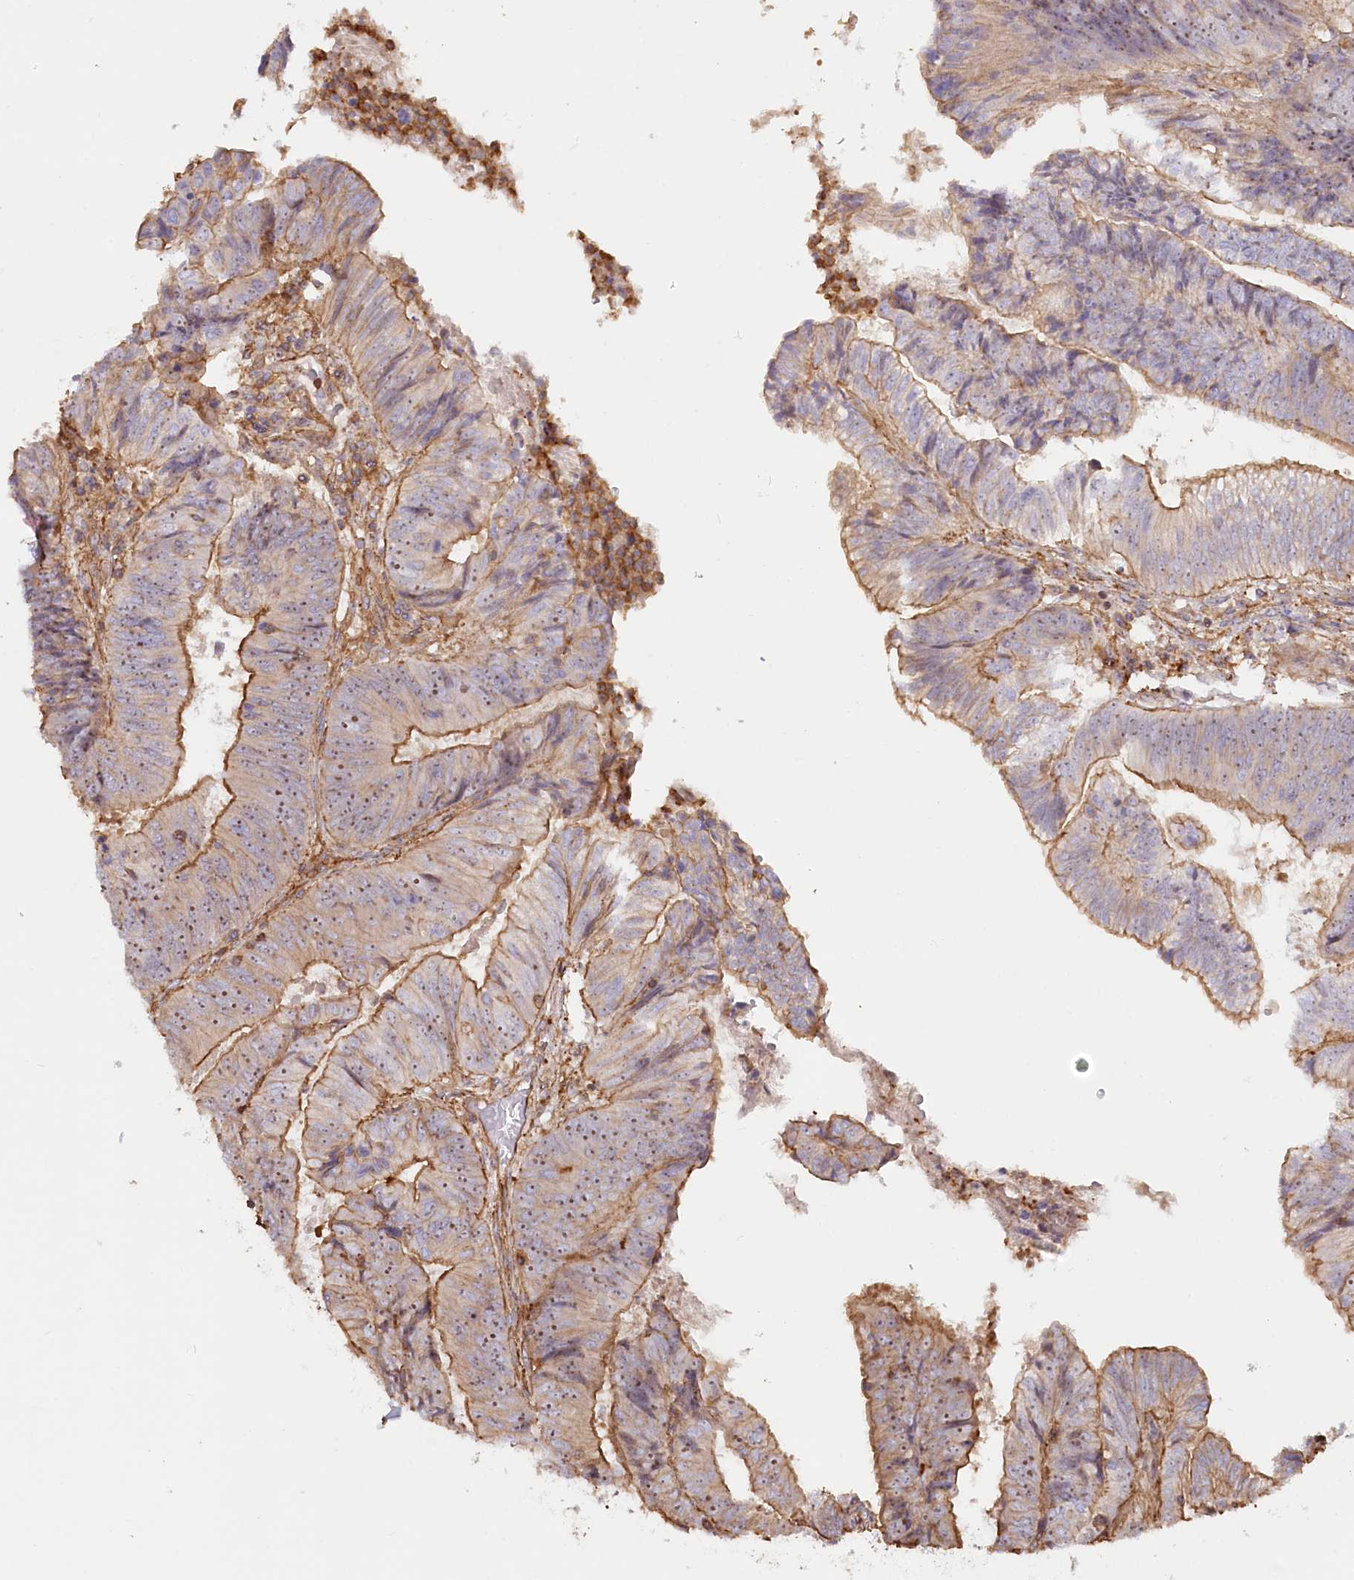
{"staining": {"intensity": "moderate", "quantity": "<25%", "location": "cytoplasmic/membranous,nuclear"}, "tissue": "colorectal cancer", "cell_type": "Tumor cells", "image_type": "cancer", "snomed": [{"axis": "morphology", "description": "Adenocarcinoma, NOS"}, {"axis": "topography", "description": "Colon"}], "caption": "Immunohistochemistry (IHC) of human colorectal adenocarcinoma demonstrates low levels of moderate cytoplasmic/membranous and nuclear expression in about <25% of tumor cells.", "gene": "WDR36", "patient": {"sex": "female", "age": 67}}